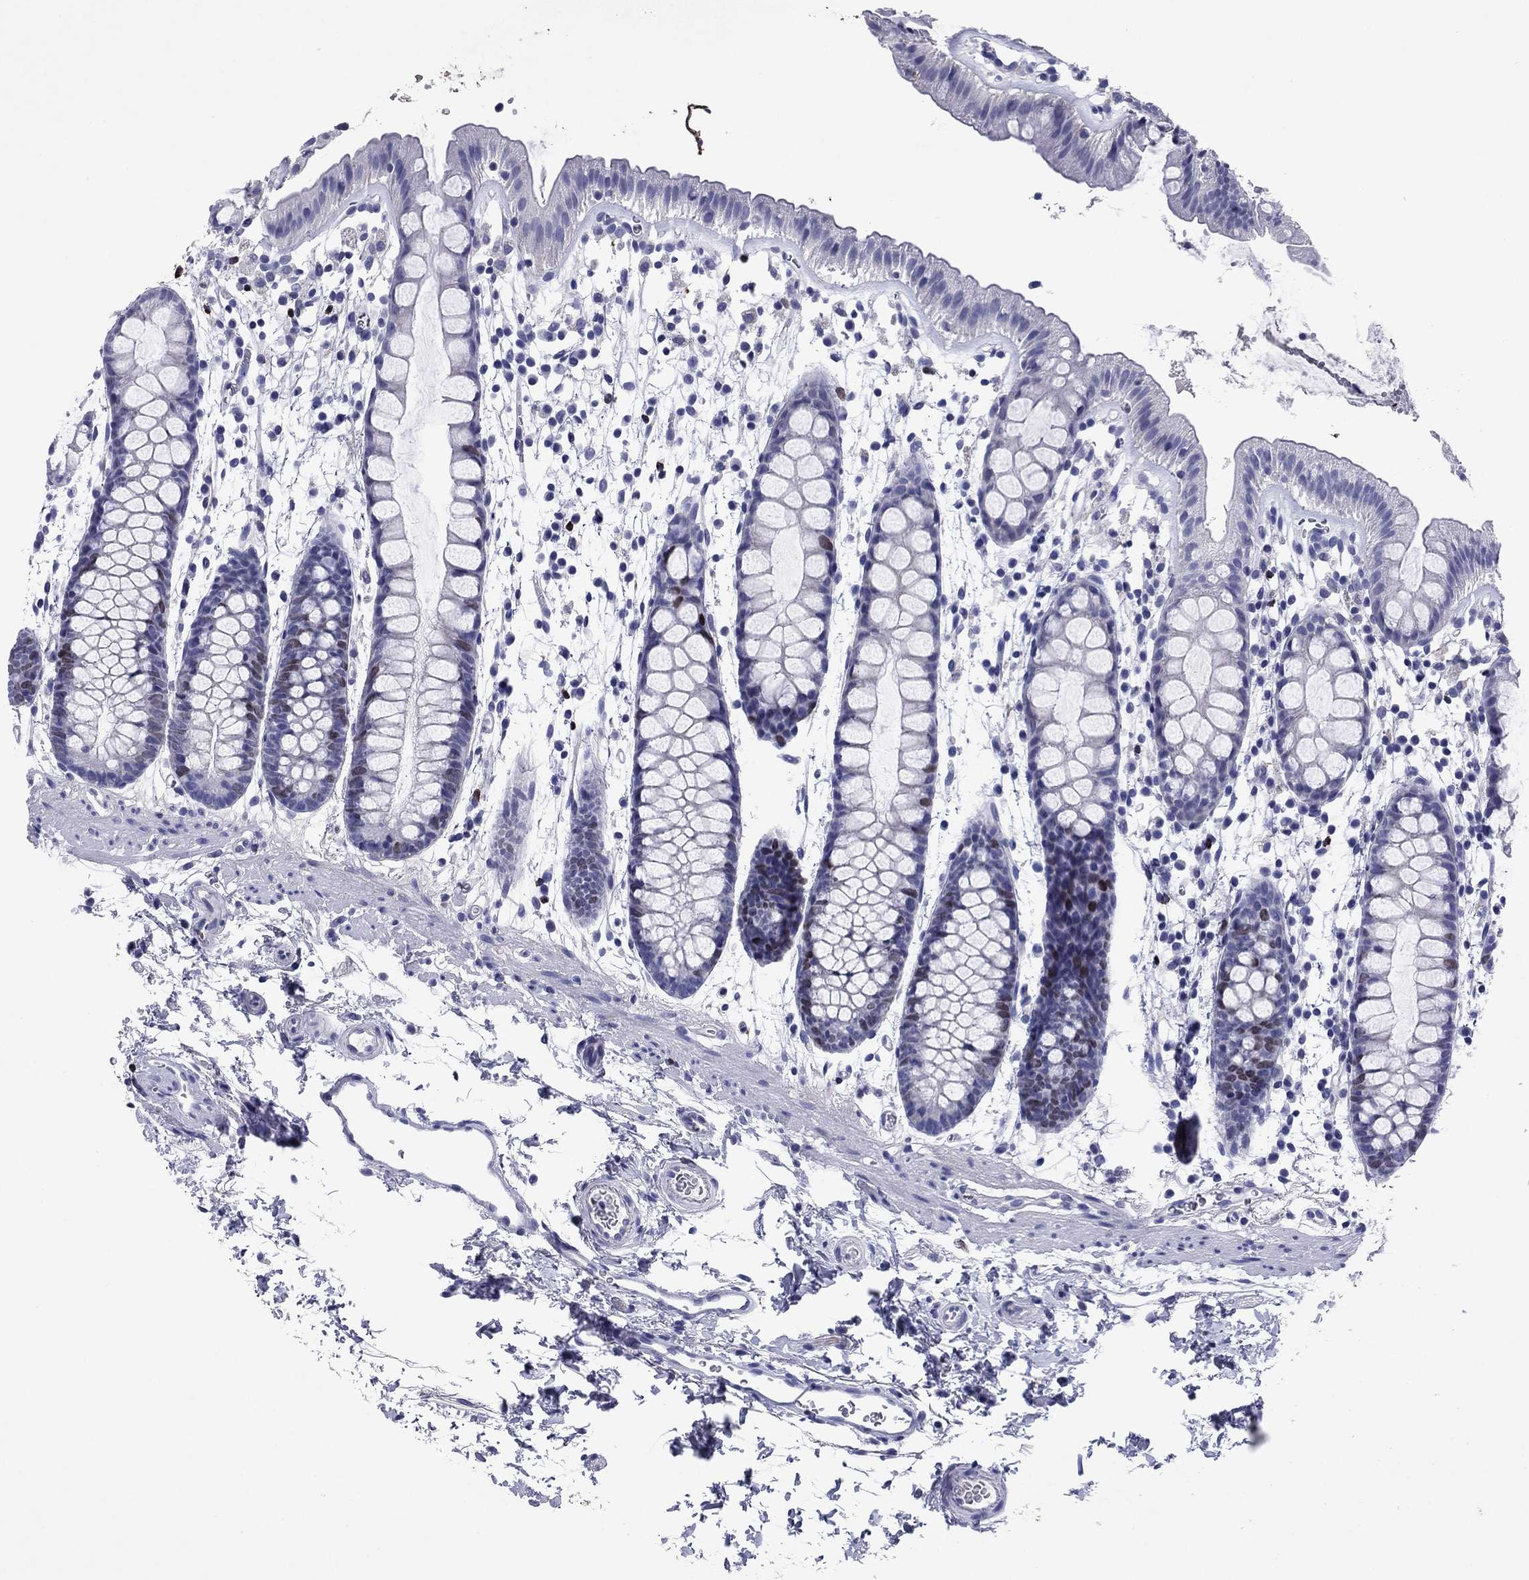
{"staining": {"intensity": "negative", "quantity": "none", "location": "none"}, "tissue": "rectum", "cell_type": "Glandular cells", "image_type": "normal", "snomed": [{"axis": "morphology", "description": "Normal tissue, NOS"}, {"axis": "topography", "description": "Rectum"}], "caption": "Immunohistochemistry histopathology image of benign rectum: rectum stained with DAB (3,3'-diaminobenzidine) exhibits no significant protein positivity in glandular cells.", "gene": "GZMK", "patient": {"sex": "male", "age": 57}}